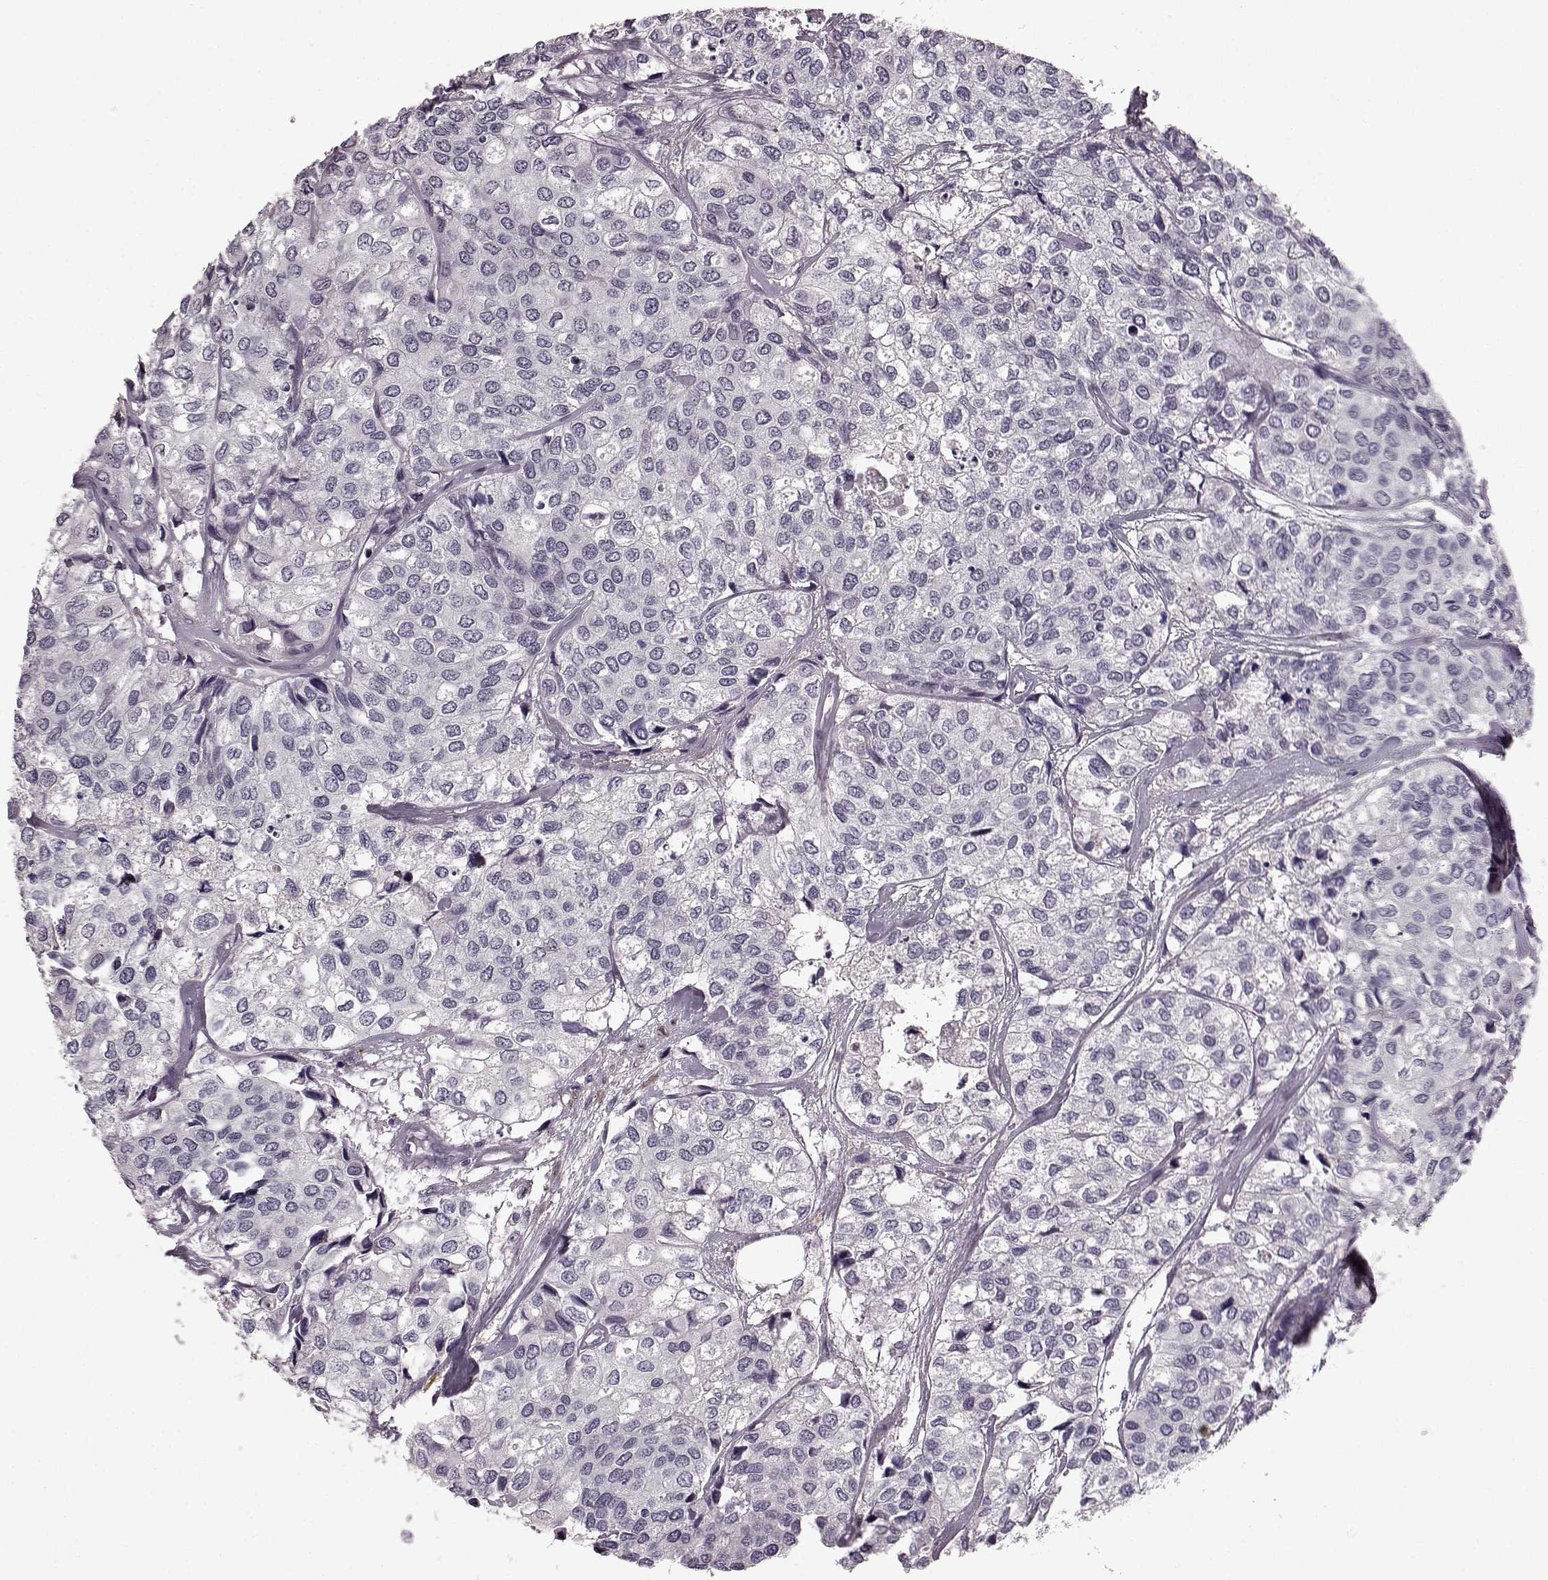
{"staining": {"intensity": "negative", "quantity": "none", "location": "none"}, "tissue": "urothelial cancer", "cell_type": "Tumor cells", "image_type": "cancer", "snomed": [{"axis": "morphology", "description": "Urothelial carcinoma, High grade"}, {"axis": "topography", "description": "Urinary bladder"}], "caption": "DAB (3,3'-diaminobenzidine) immunohistochemical staining of high-grade urothelial carcinoma demonstrates no significant expression in tumor cells.", "gene": "SLCO3A1", "patient": {"sex": "male", "age": 73}}